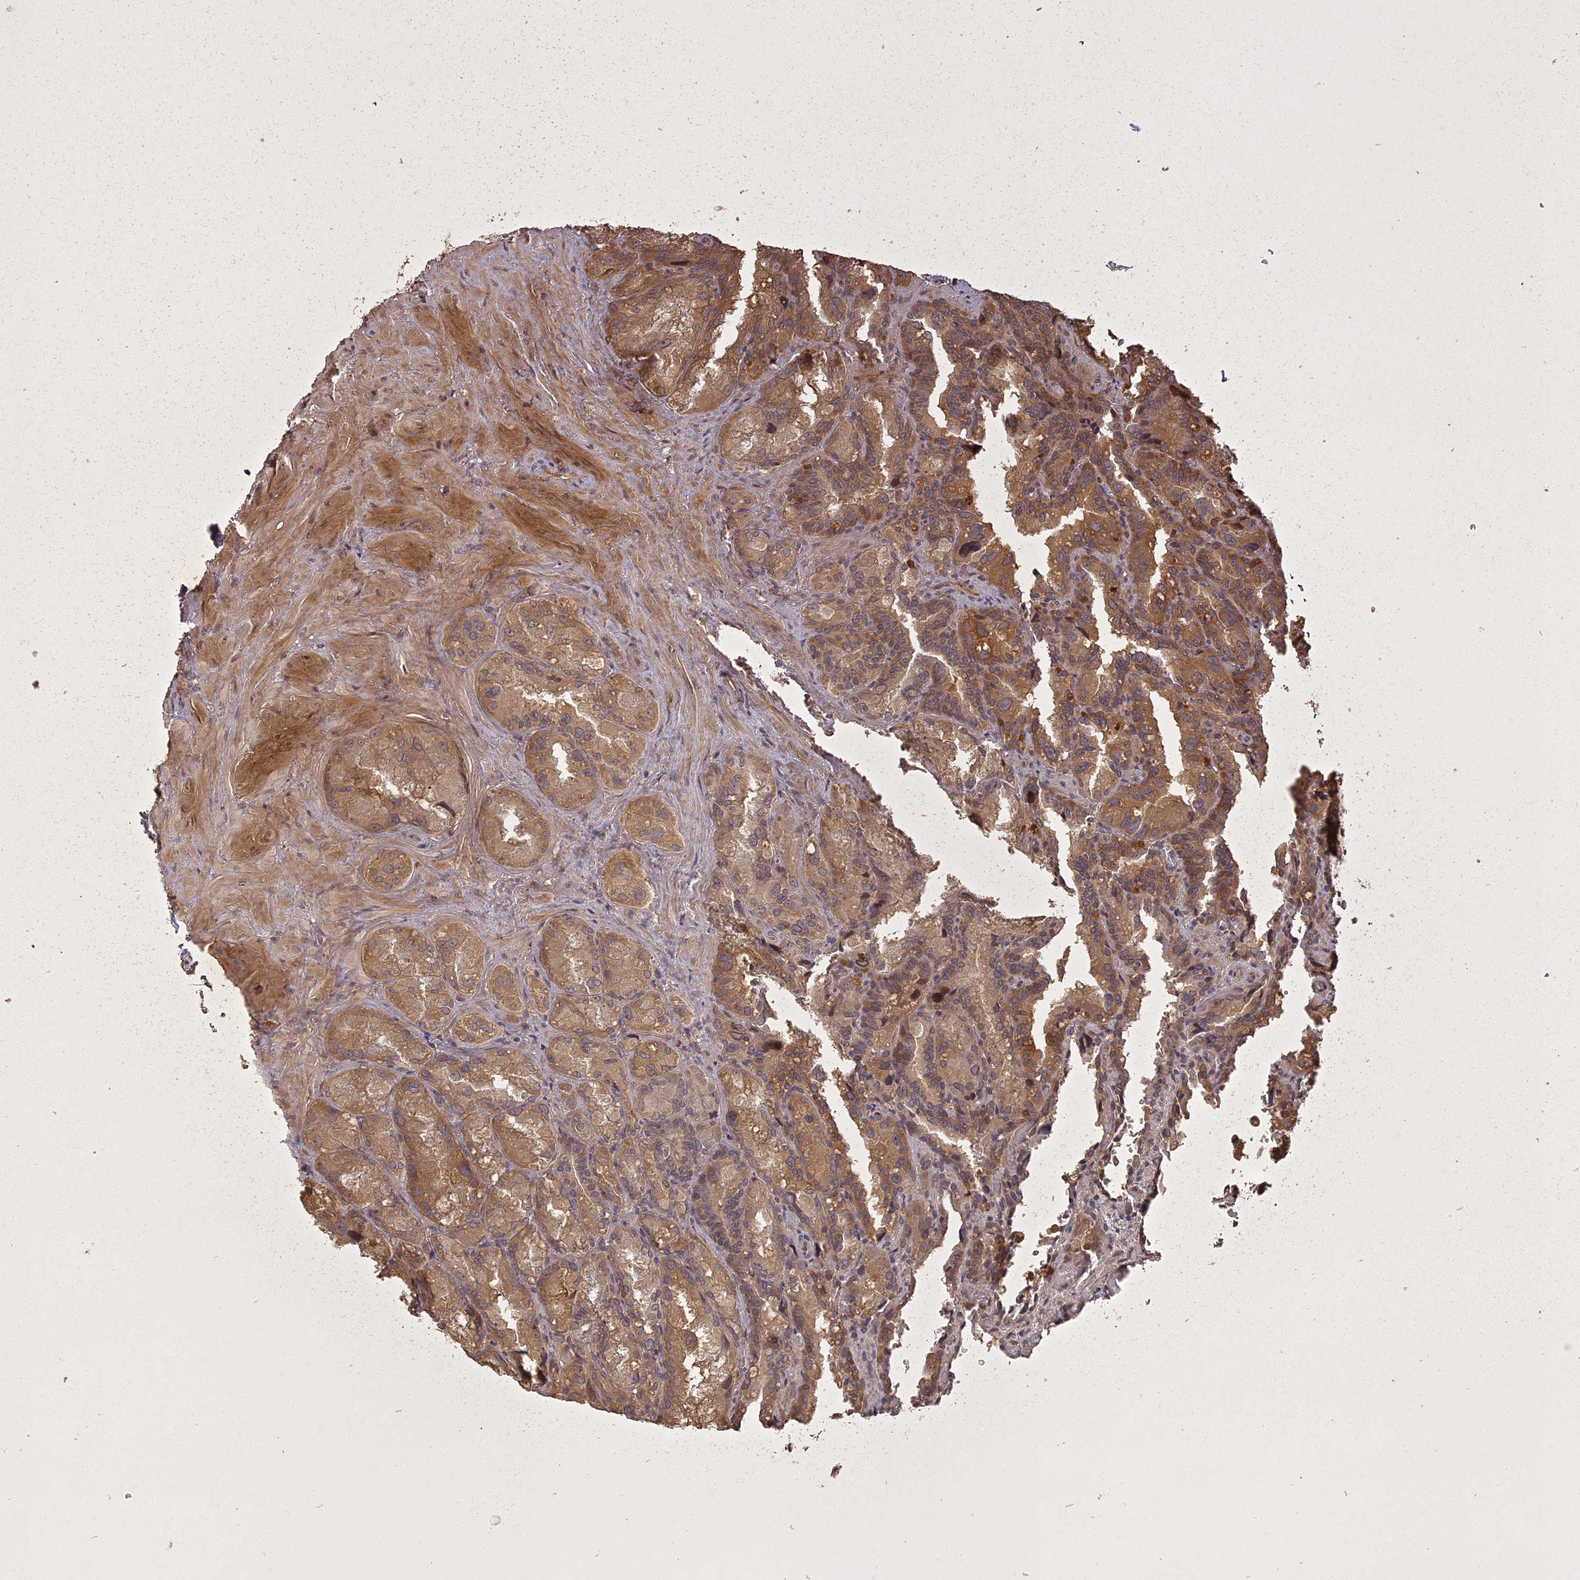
{"staining": {"intensity": "moderate", "quantity": ">75%", "location": "cytoplasmic/membranous"}, "tissue": "seminal vesicle", "cell_type": "Glandular cells", "image_type": "normal", "snomed": [{"axis": "morphology", "description": "Normal tissue, NOS"}, {"axis": "topography", "description": "Seminal veicle"}], "caption": "Immunohistochemical staining of normal seminal vesicle reveals medium levels of moderate cytoplasmic/membranous staining in approximately >75% of glandular cells. The staining was performed using DAB (3,3'-diaminobenzidine), with brown indicating positive protein expression. Nuclei are stained blue with hematoxylin.", "gene": "LIN37", "patient": {"sex": "male", "age": 62}}